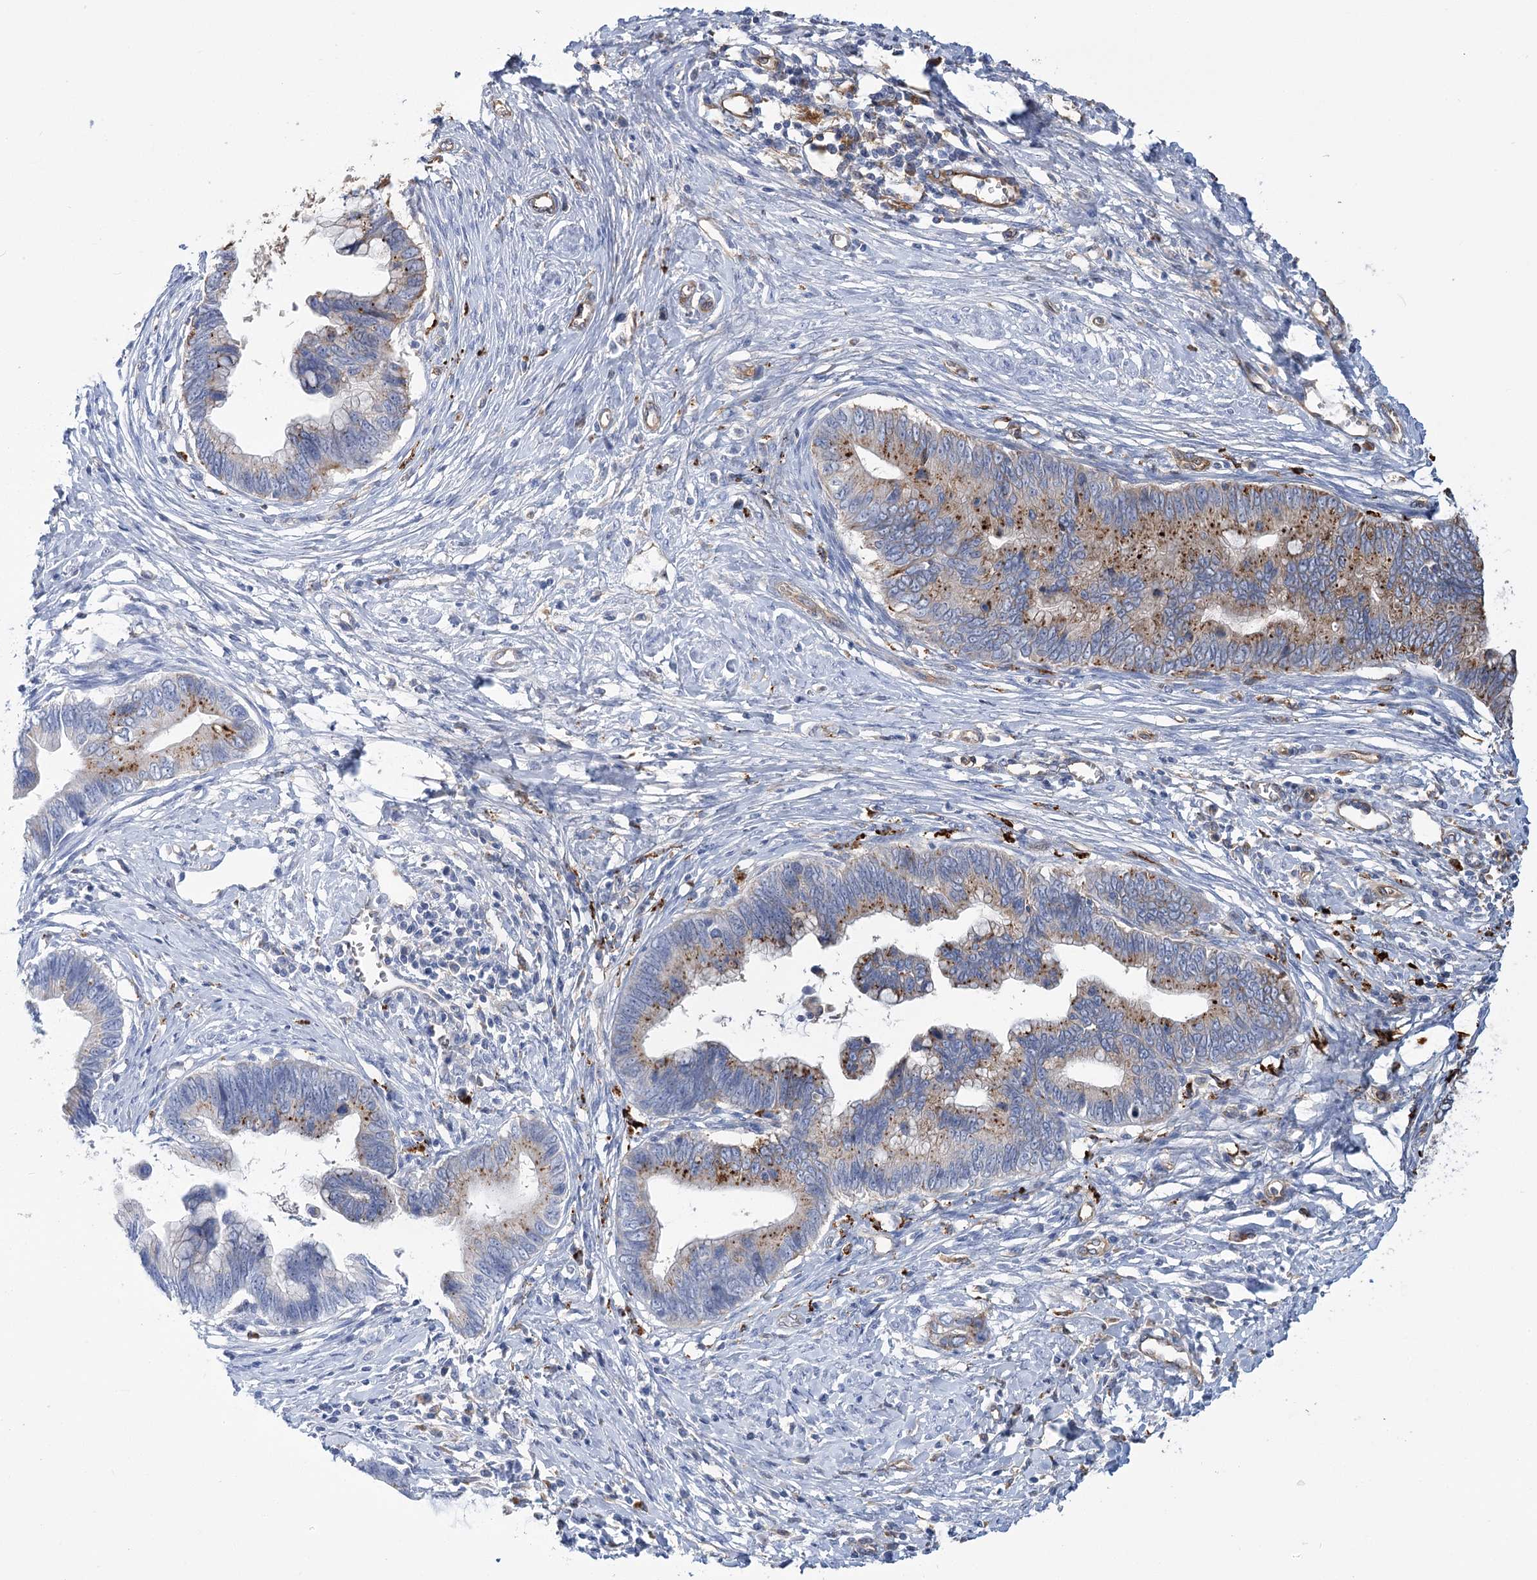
{"staining": {"intensity": "moderate", "quantity": "25%-75%", "location": "cytoplasmic/membranous"}, "tissue": "cervical cancer", "cell_type": "Tumor cells", "image_type": "cancer", "snomed": [{"axis": "morphology", "description": "Adenocarcinoma, NOS"}, {"axis": "topography", "description": "Cervix"}], "caption": "Moderate cytoplasmic/membranous positivity for a protein is appreciated in approximately 25%-75% of tumor cells of cervical cancer (adenocarcinoma) using immunohistochemistry.", "gene": "GUSB", "patient": {"sex": "female", "age": 44}}